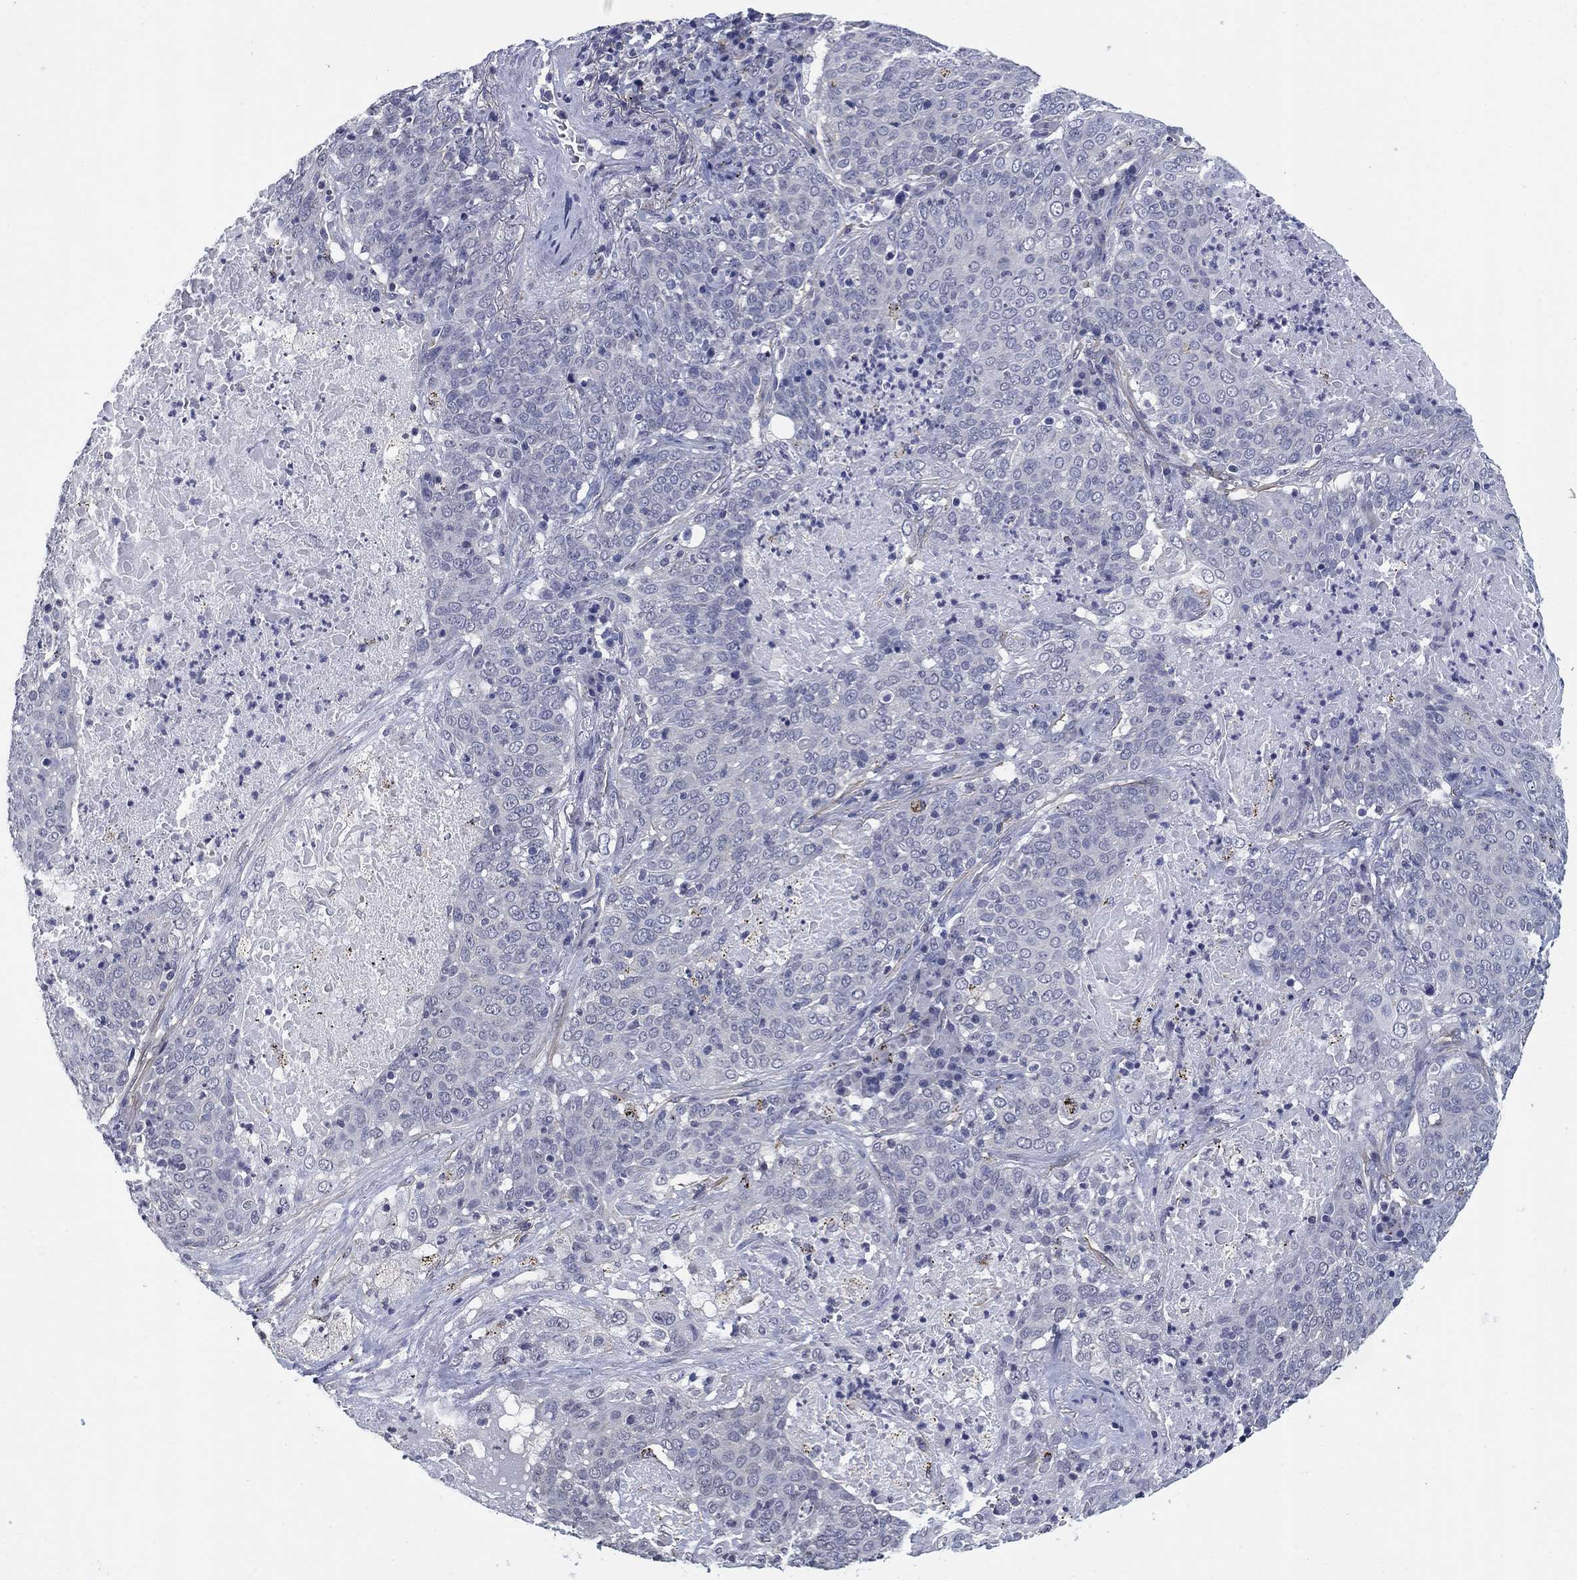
{"staining": {"intensity": "negative", "quantity": "none", "location": "none"}, "tissue": "lung cancer", "cell_type": "Tumor cells", "image_type": "cancer", "snomed": [{"axis": "morphology", "description": "Squamous cell carcinoma, NOS"}, {"axis": "topography", "description": "Lung"}], "caption": "There is no significant expression in tumor cells of squamous cell carcinoma (lung).", "gene": "OTUB2", "patient": {"sex": "male", "age": 82}}